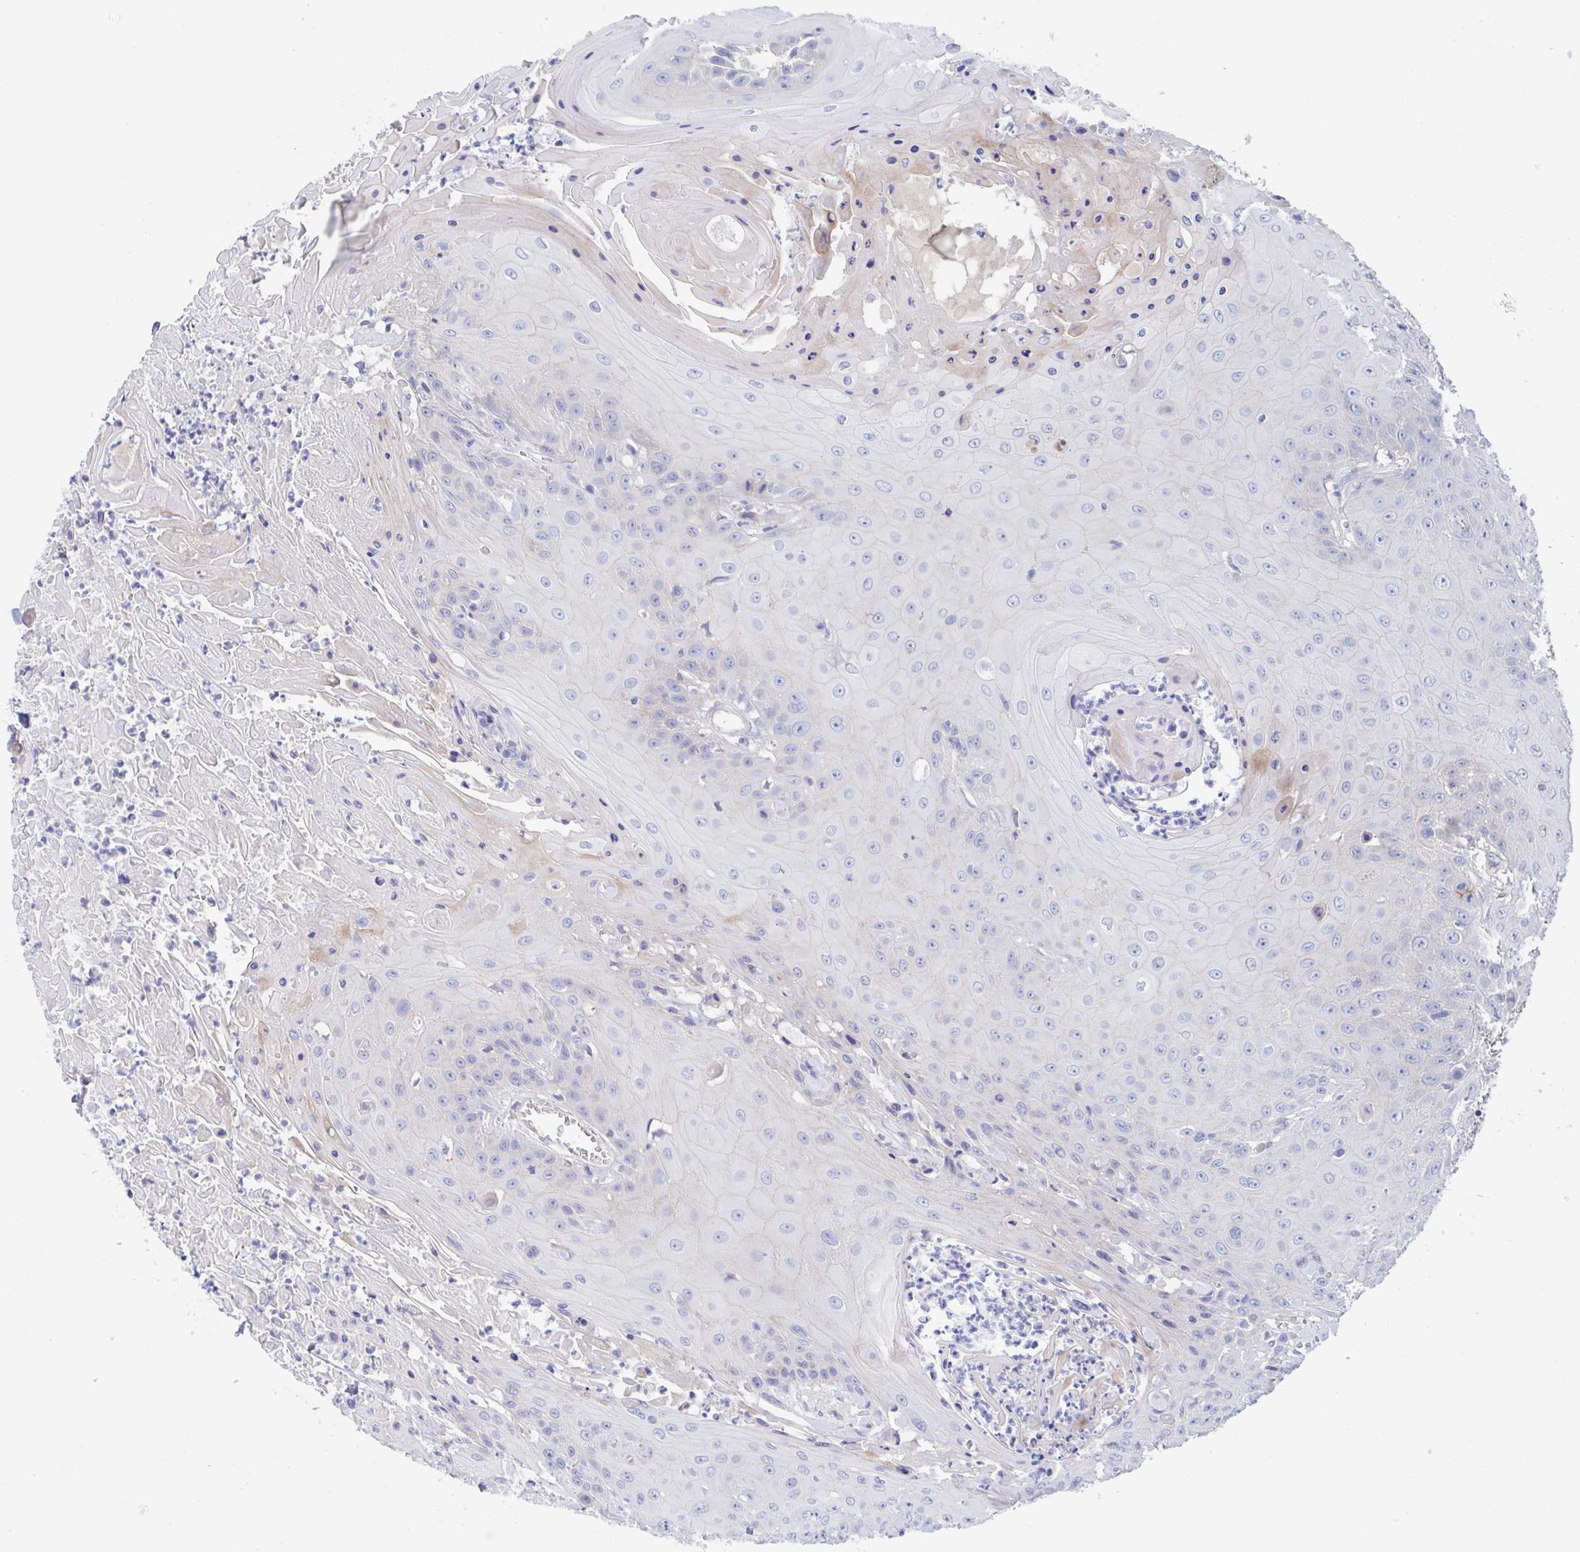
{"staining": {"intensity": "negative", "quantity": "none", "location": "none"}, "tissue": "head and neck cancer", "cell_type": "Tumor cells", "image_type": "cancer", "snomed": [{"axis": "morphology", "description": "Squamous cell carcinoma, NOS"}, {"axis": "topography", "description": "Skin"}, {"axis": "topography", "description": "Head-Neck"}], "caption": "Immunohistochemistry image of neoplastic tissue: head and neck cancer stained with DAB exhibits no significant protein positivity in tumor cells.", "gene": "CDH2", "patient": {"sex": "male", "age": 80}}